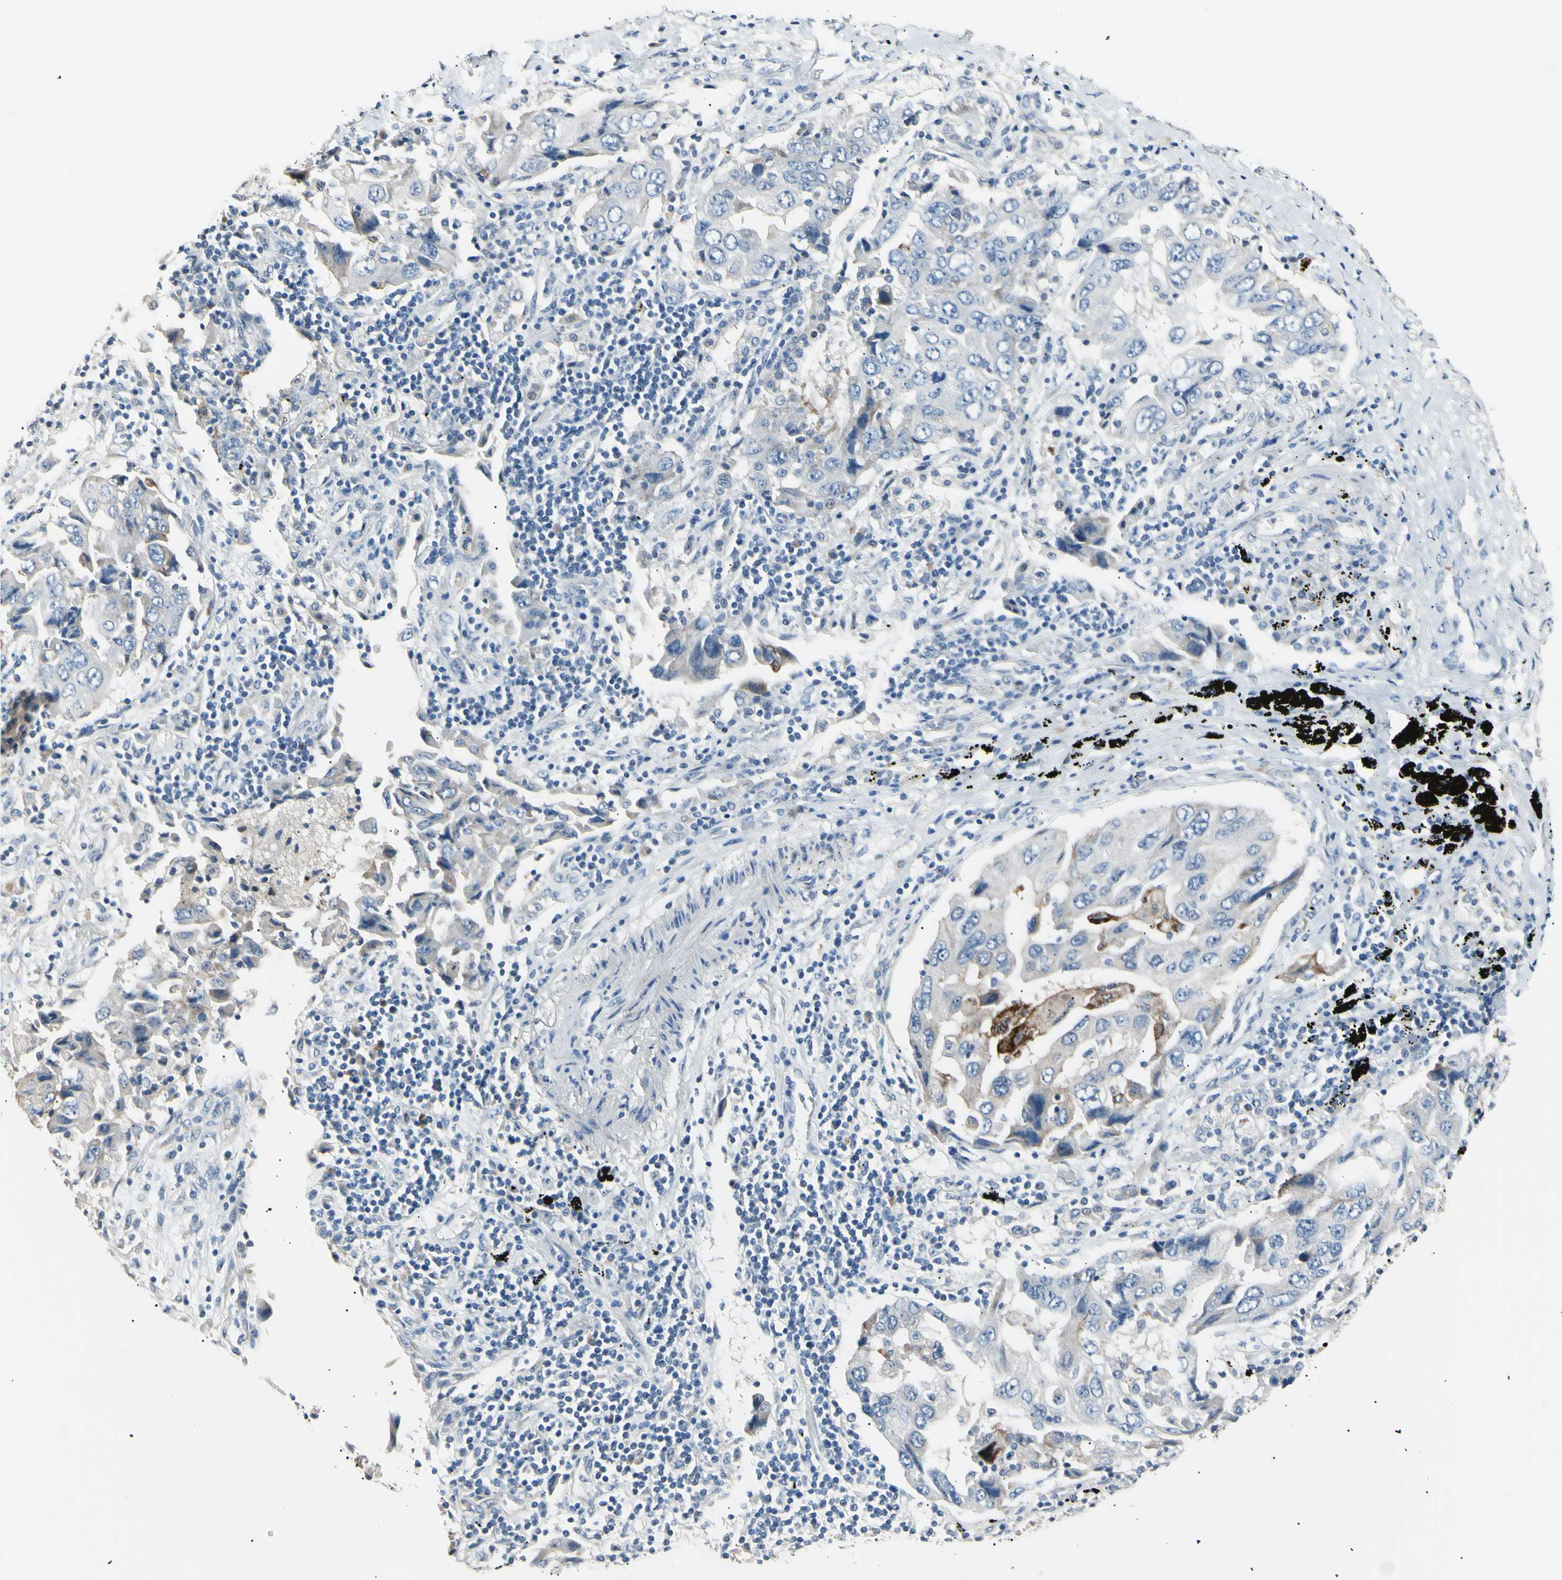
{"staining": {"intensity": "moderate", "quantity": "<25%", "location": "cytoplasmic/membranous"}, "tissue": "lung cancer", "cell_type": "Tumor cells", "image_type": "cancer", "snomed": [{"axis": "morphology", "description": "Adenocarcinoma, NOS"}, {"axis": "topography", "description": "Lung"}], "caption": "Immunohistochemistry of human lung adenocarcinoma displays low levels of moderate cytoplasmic/membranous expression in about <25% of tumor cells.", "gene": "LDLR", "patient": {"sex": "female", "age": 65}}